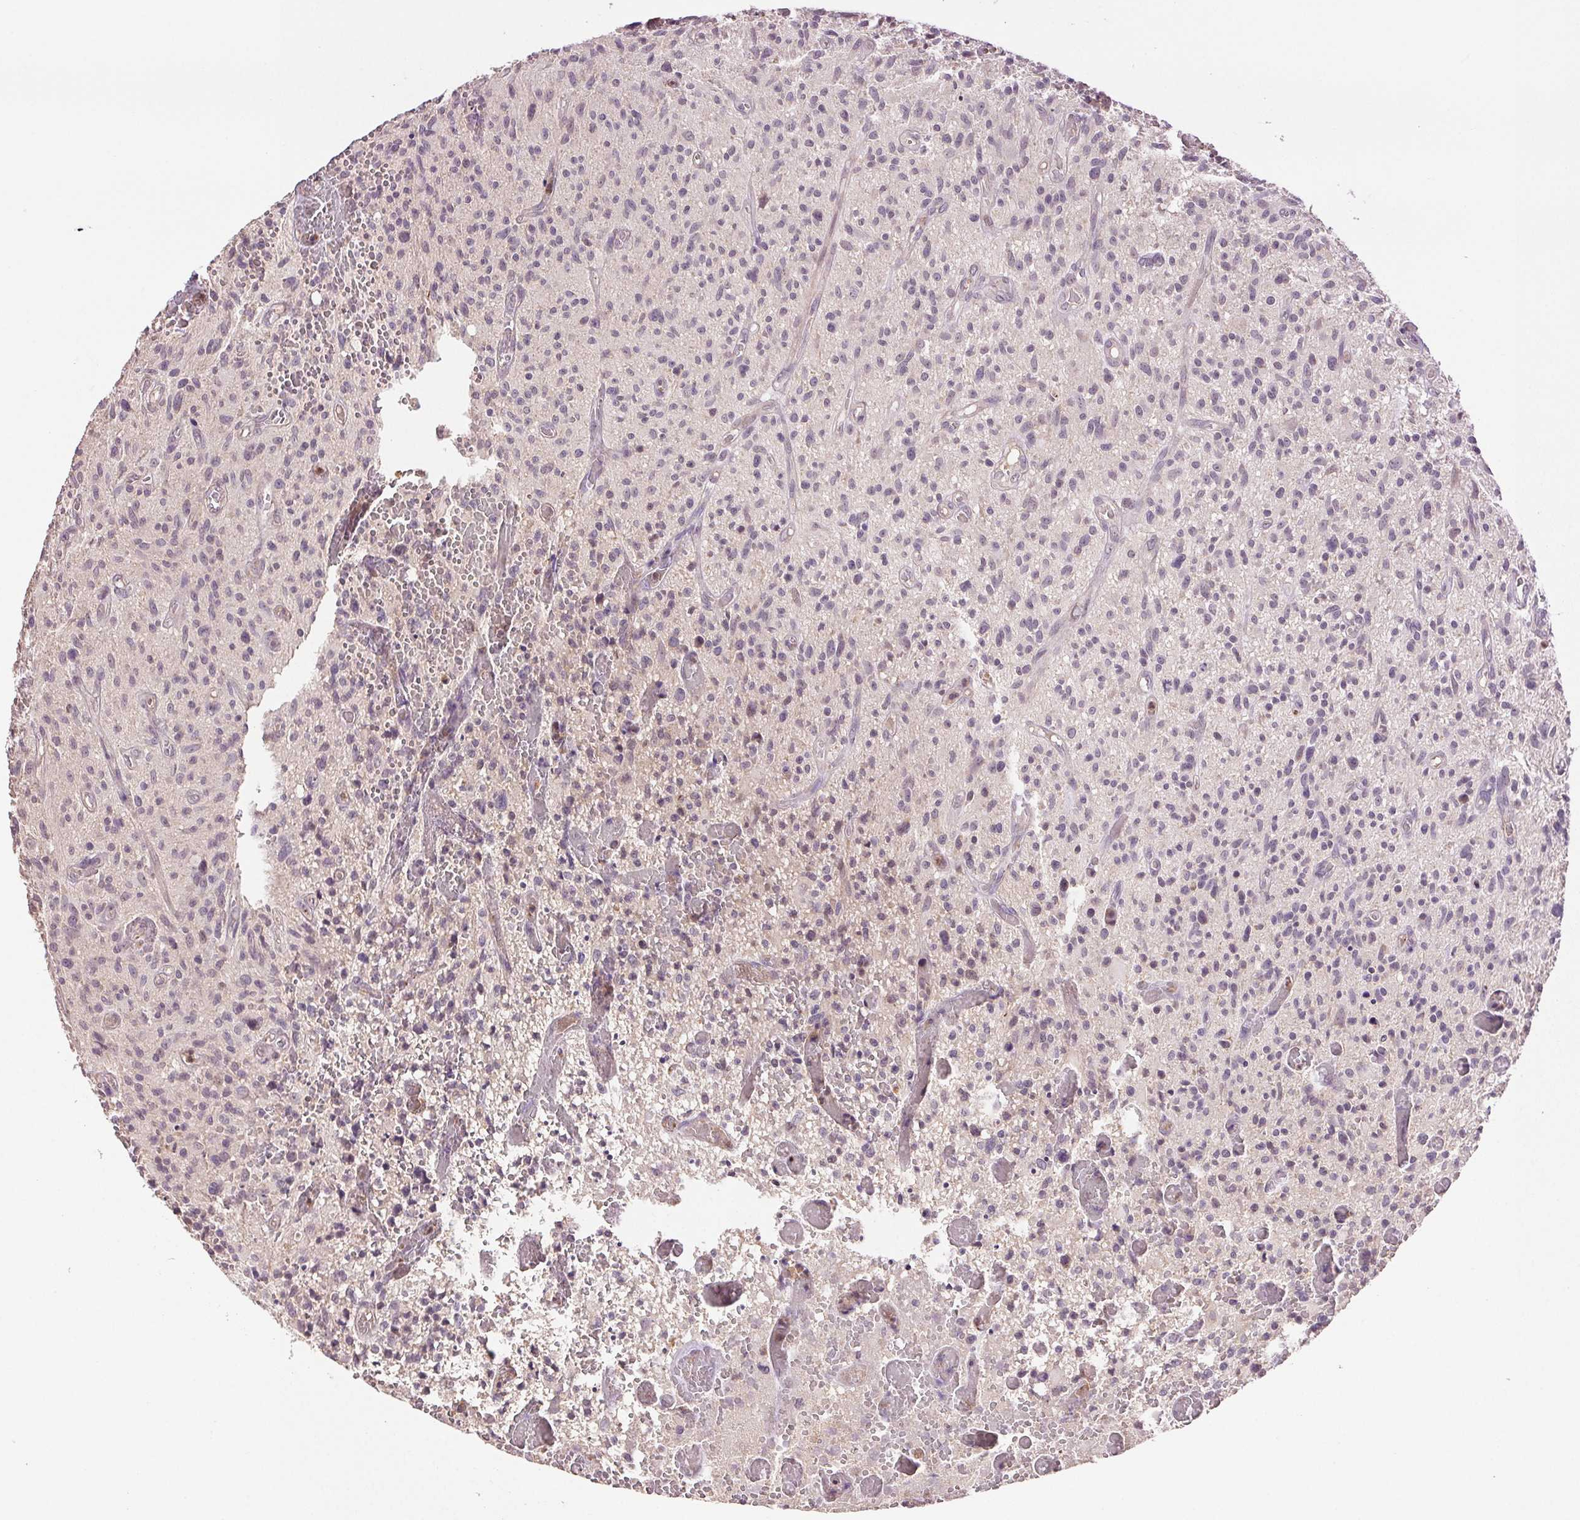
{"staining": {"intensity": "negative", "quantity": "none", "location": "none"}, "tissue": "glioma", "cell_type": "Tumor cells", "image_type": "cancer", "snomed": [{"axis": "morphology", "description": "Glioma, malignant, High grade"}, {"axis": "topography", "description": "Brain"}], "caption": "IHC photomicrograph of human malignant glioma (high-grade) stained for a protein (brown), which displays no positivity in tumor cells.", "gene": "TMEM253", "patient": {"sex": "male", "age": 75}}